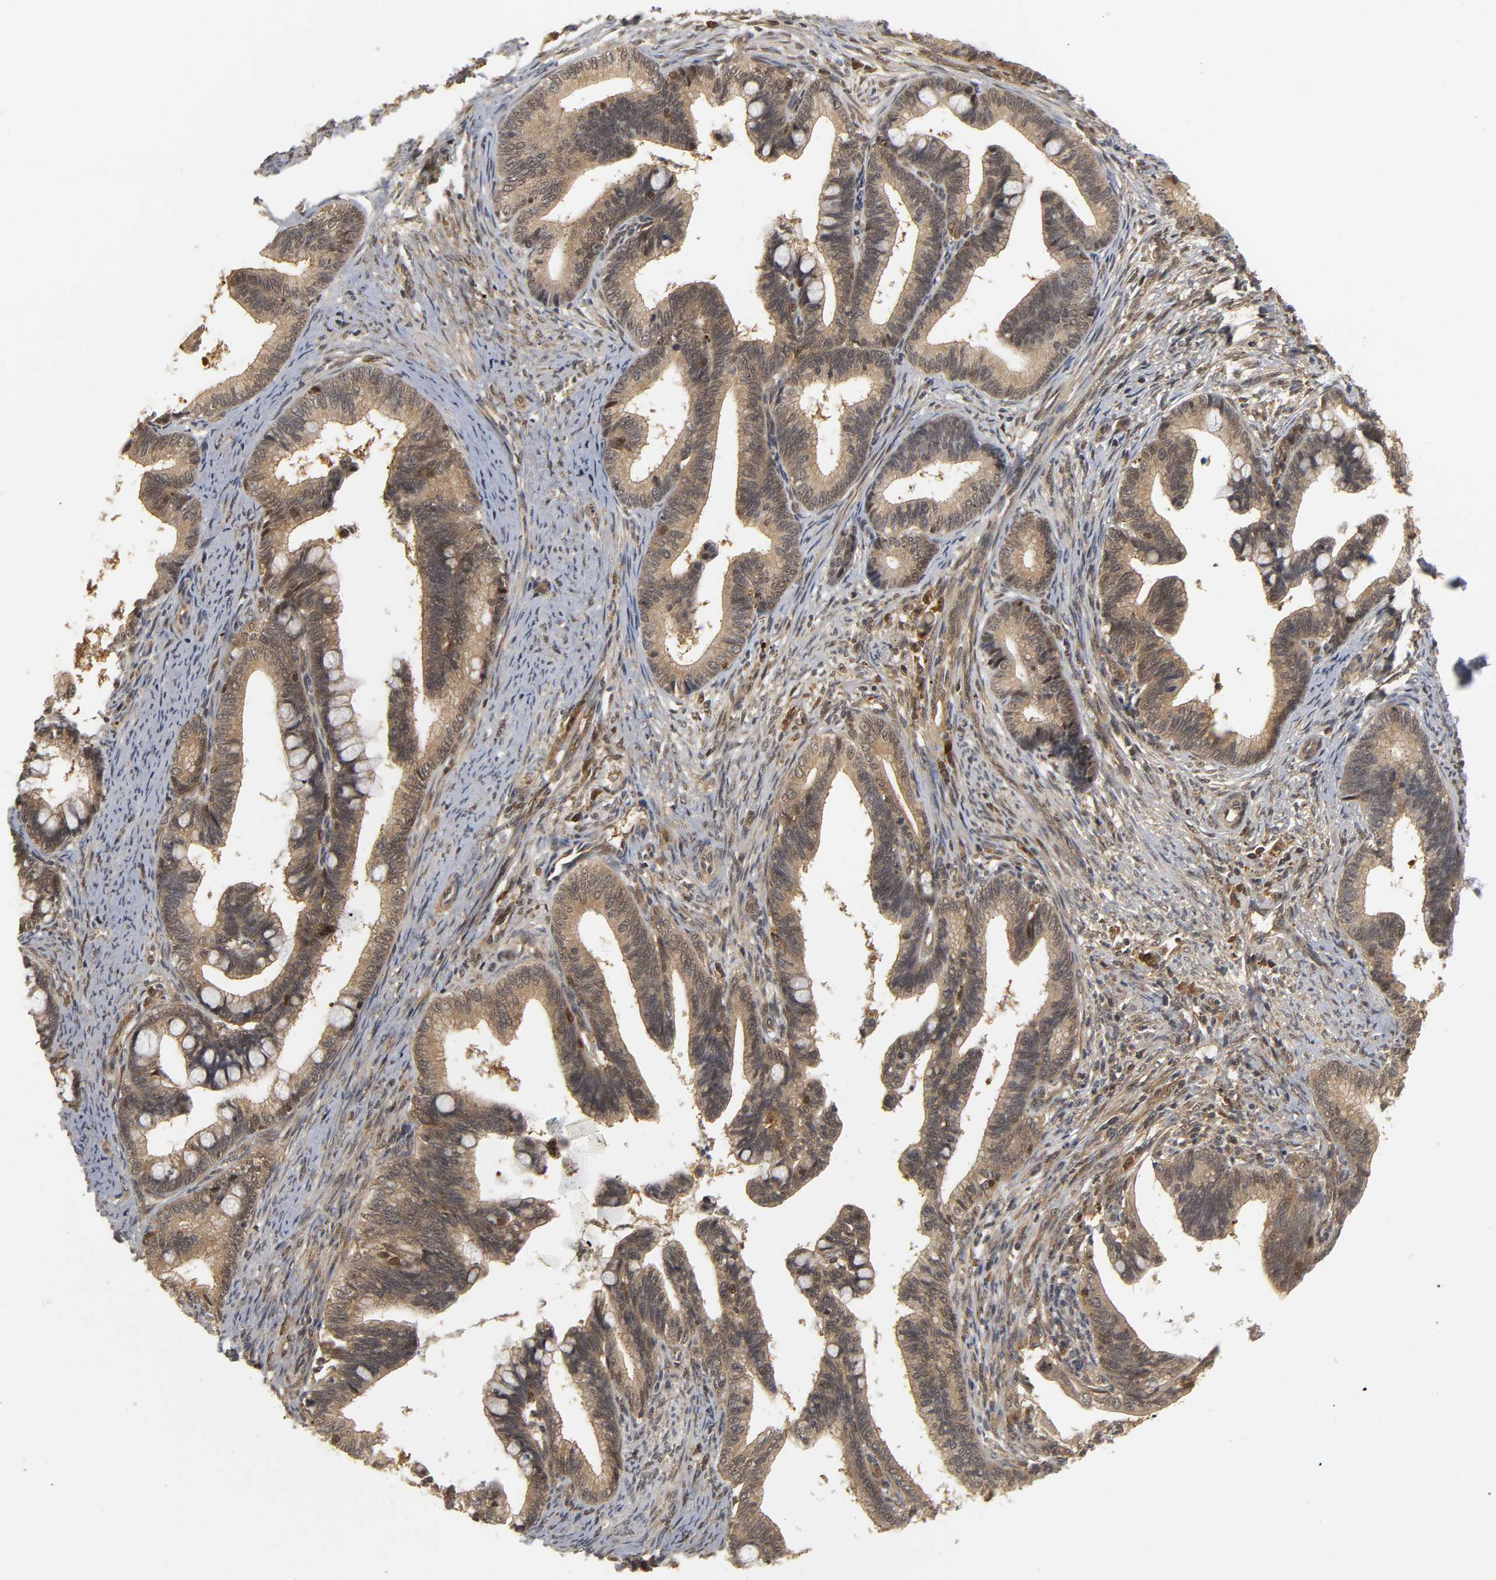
{"staining": {"intensity": "moderate", "quantity": ">75%", "location": "cytoplasmic/membranous,nuclear"}, "tissue": "cervical cancer", "cell_type": "Tumor cells", "image_type": "cancer", "snomed": [{"axis": "morphology", "description": "Adenocarcinoma, NOS"}, {"axis": "topography", "description": "Cervix"}], "caption": "Immunohistochemistry photomicrograph of cervical cancer stained for a protein (brown), which exhibits medium levels of moderate cytoplasmic/membranous and nuclear expression in approximately >75% of tumor cells.", "gene": "PARK7", "patient": {"sex": "female", "age": 36}}